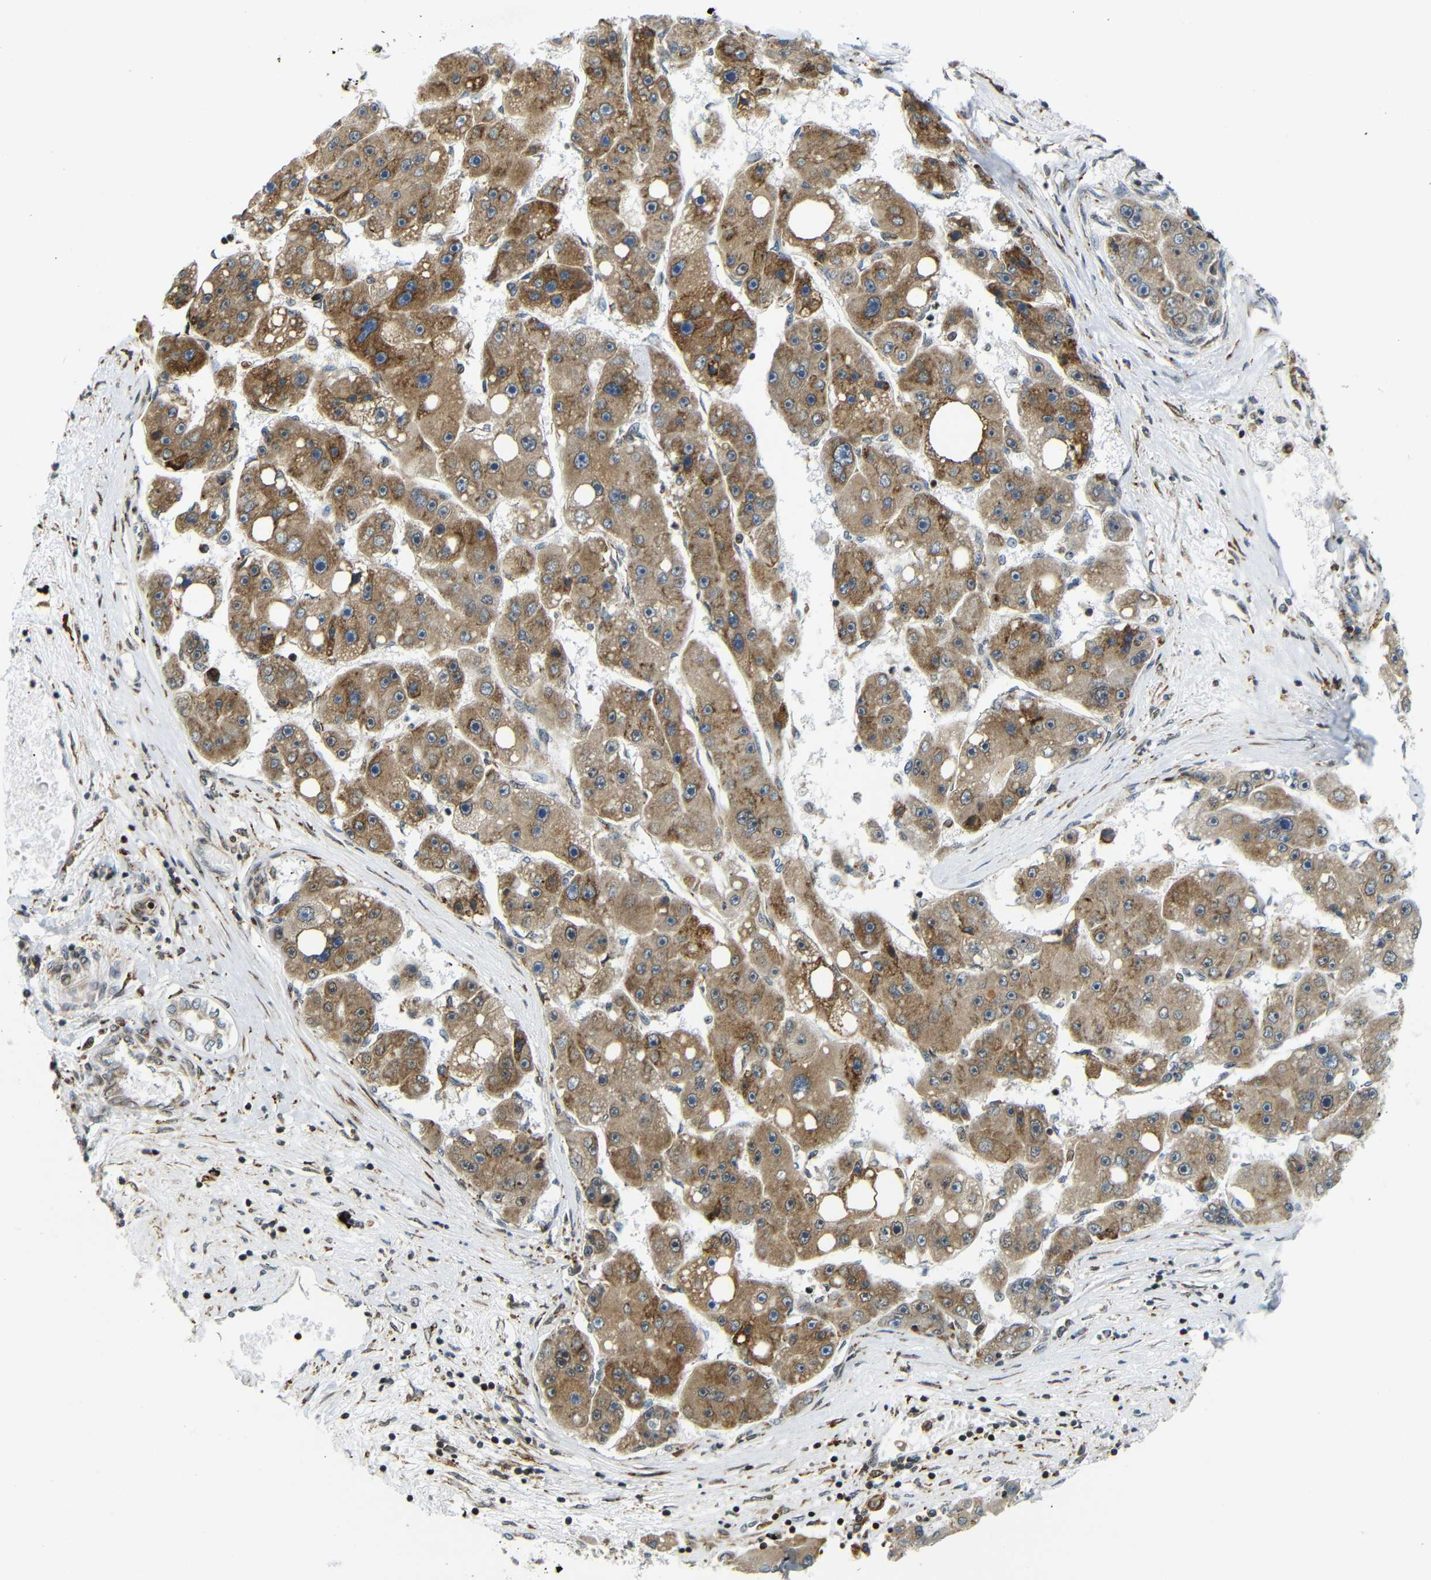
{"staining": {"intensity": "moderate", "quantity": ">75%", "location": "cytoplasmic/membranous"}, "tissue": "liver cancer", "cell_type": "Tumor cells", "image_type": "cancer", "snomed": [{"axis": "morphology", "description": "Carcinoma, Hepatocellular, NOS"}, {"axis": "topography", "description": "Liver"}], "caption": "Immunohistochemistry image of hepatocellular carcinoma (liver) stained for a protein (brown), which demonstrates medium levels of moderate cytoplasmic/membranous expression in about >75% of tumor cells.", "gene": "SPCS2", "patient": {"sex": "female", "age": 61}}